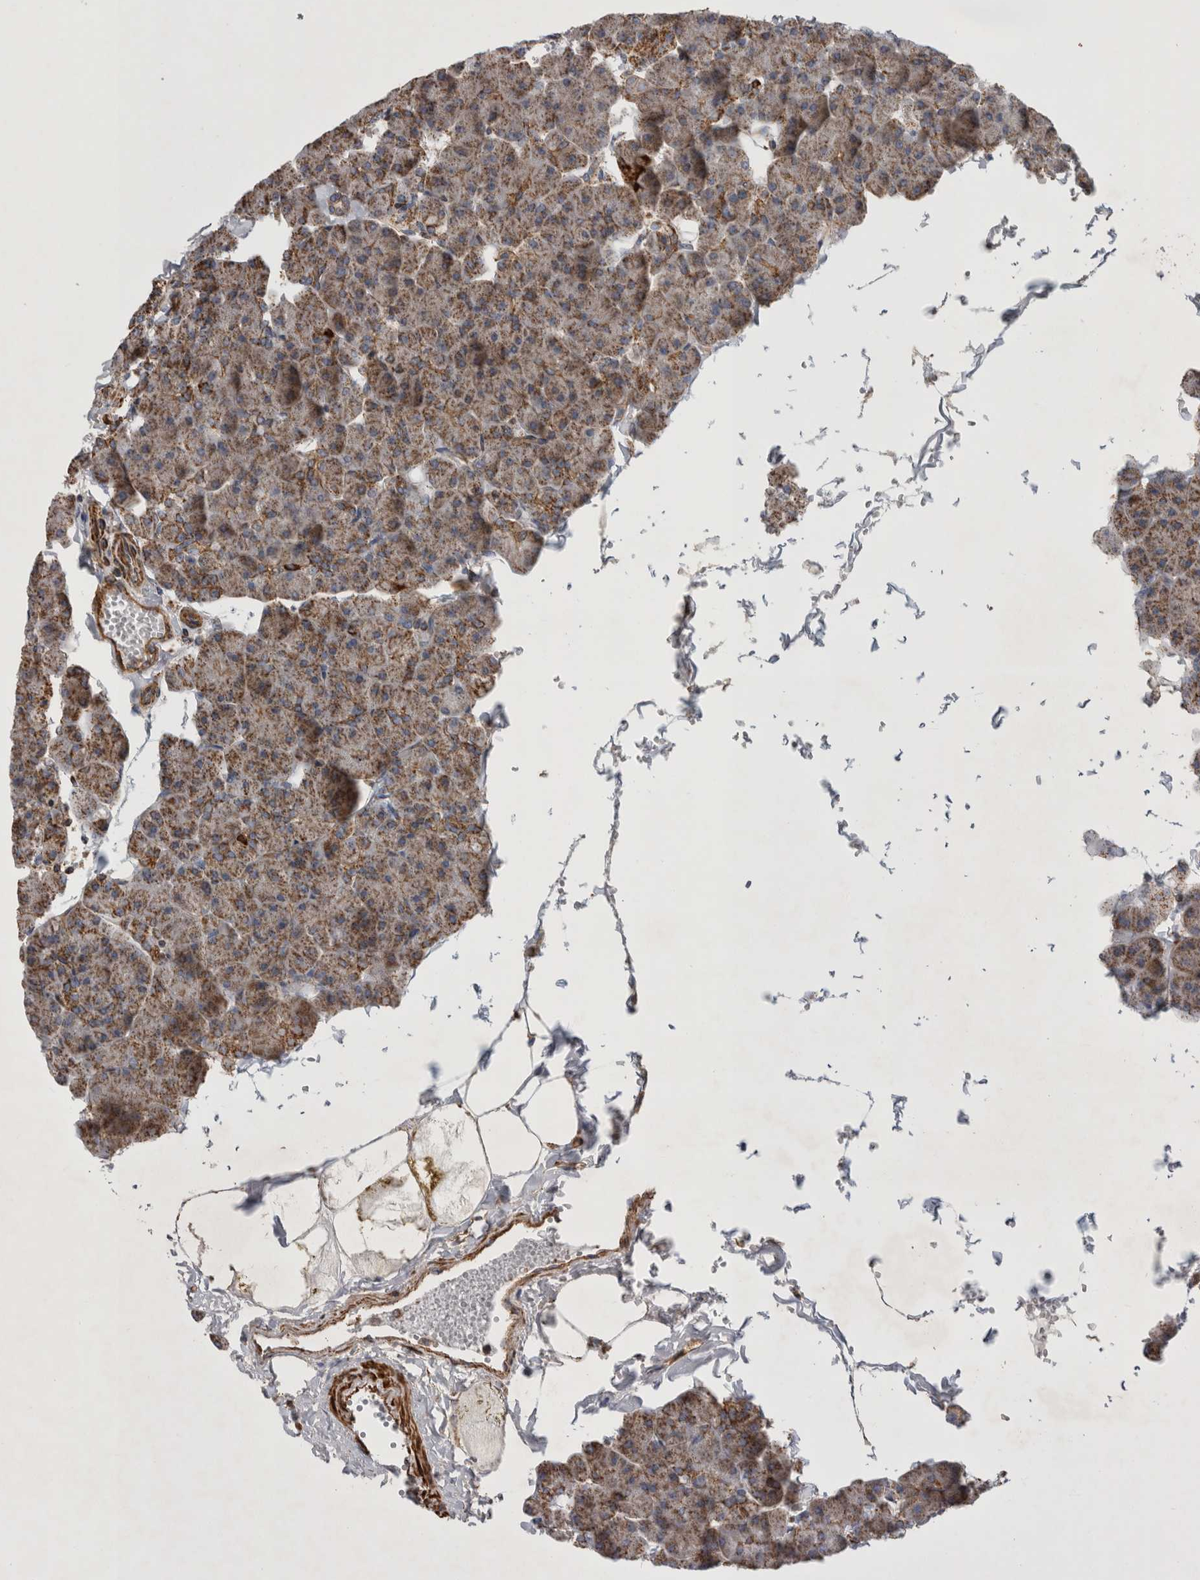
{"staining": {"intensity": "moderate", "quantity": "25%-75%", "location": "cytoplasmic/membranous"}, "tissue": "pancreas", "cell_type": "Exocrine glandular cells", "image_type": "normal", "snomed": [{"axis": "morphology", "description": "Normal tissue, NOS"}, {"axis": "topography", "description": "Pancreas"}], "caption": "IHC of unremarkable pancreas reveals medium levels of moderate cytoplasmic/membranous expression in about 25%-75% of exocrine glandular cells. The staining is performed using DAB brown chromogen to label protein expression. The nuclei are counter-stained blue using hematoxylin.", "gene": "SFXN2", "patient": {"sex": "male", "age": 35}}